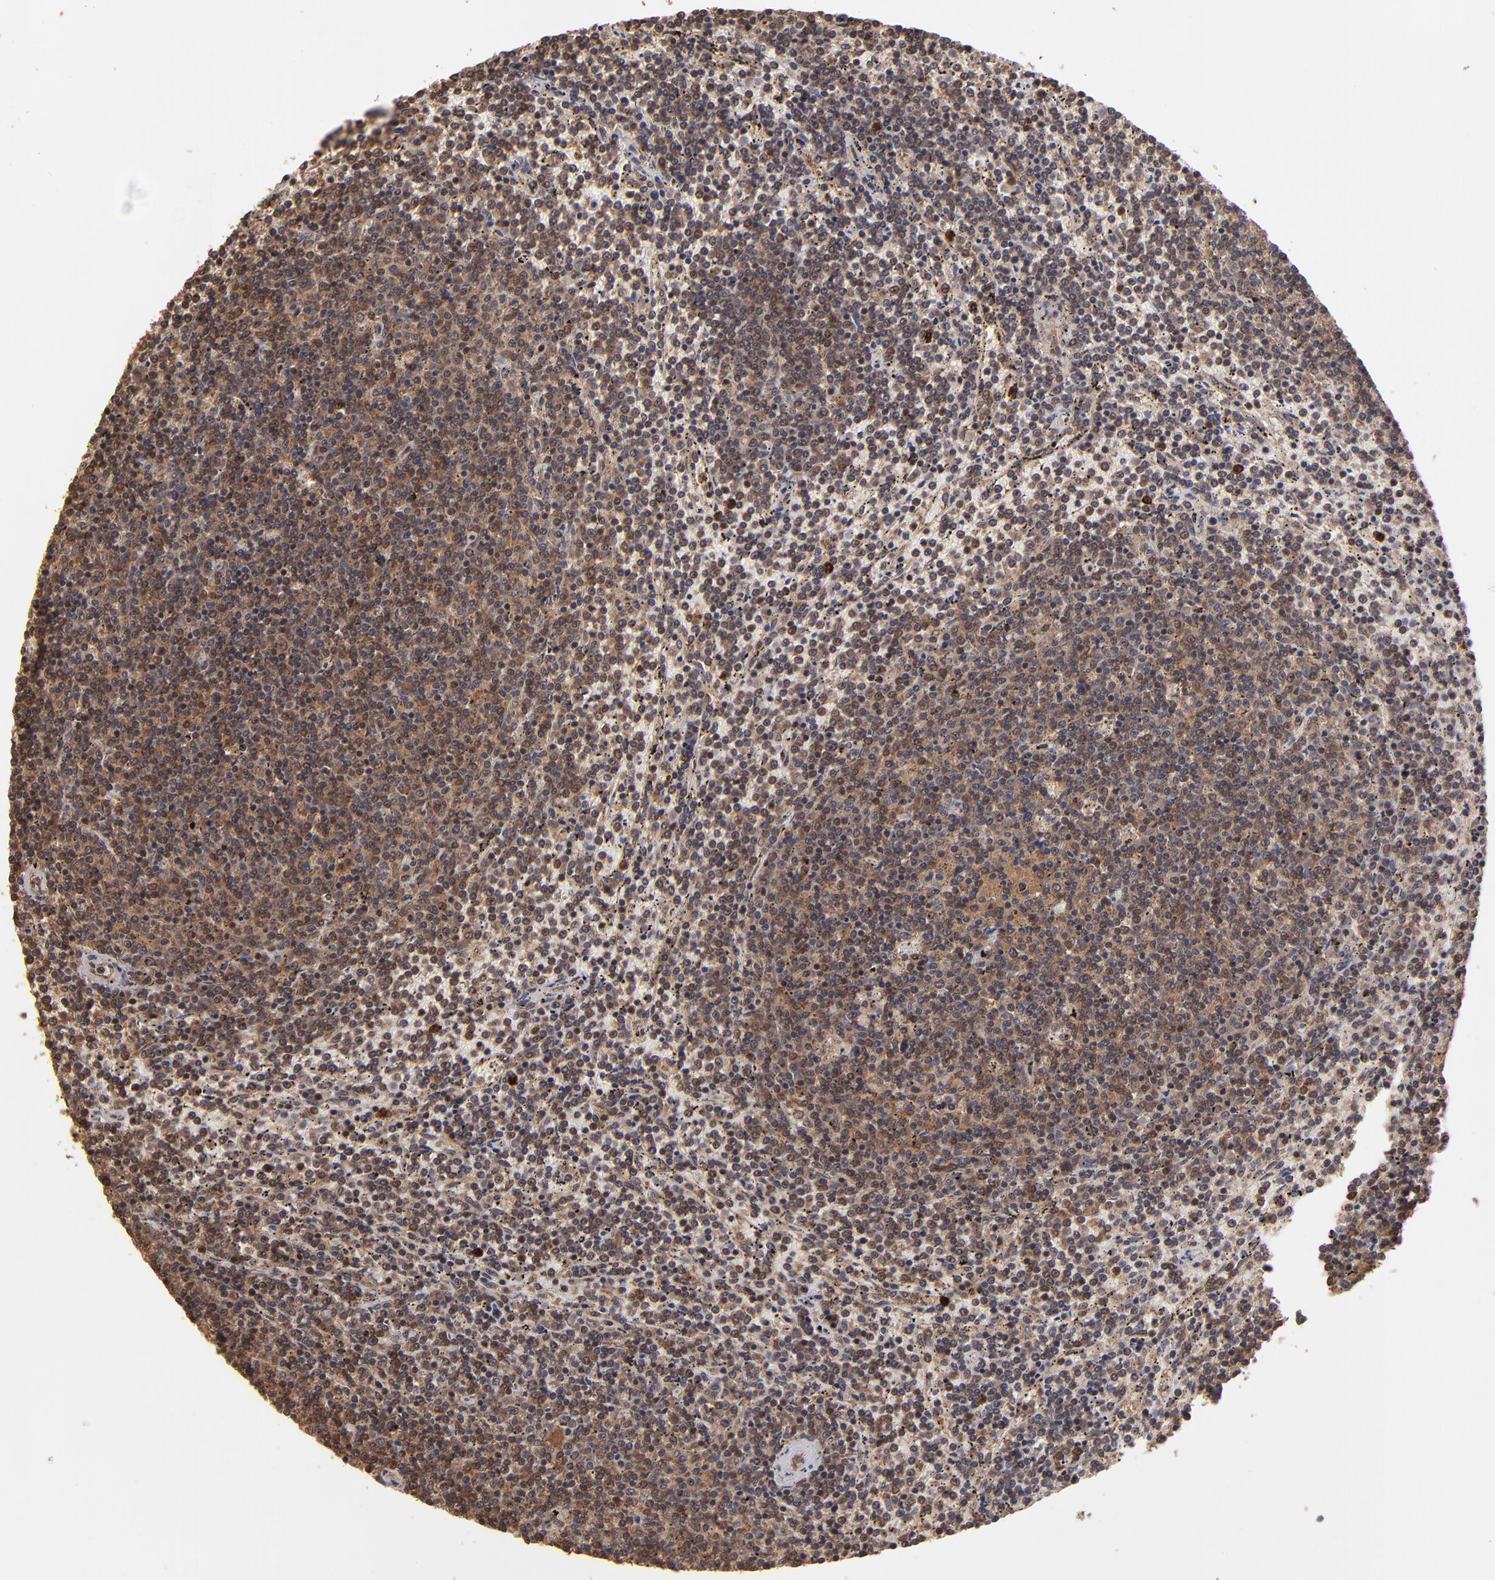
{"staining": {"intensity": "moderate", "quantity": ">75%", "location": "cytoplasmic/membranous"}, "tissue": "lymphoma", "cell_type": "Tumor cells", "image_type": "cancer", "snomed": [{"axis": "morphology", "description": "Malignant lymphoma, non-Hodgkin's type, Low grade"}, {"axis": "topography", "description": "Spleen"}], "caption": "Approximately >75% of tumor cells in human low-grade malignant lymphoma, non-Hodgkin's type reveal moderate cytoplasmic/membranous protein staining as visualized by brown immunohistochemical staining.", "gene": "NFE2L2", "patient": {"sex": "female", "age": 50}}